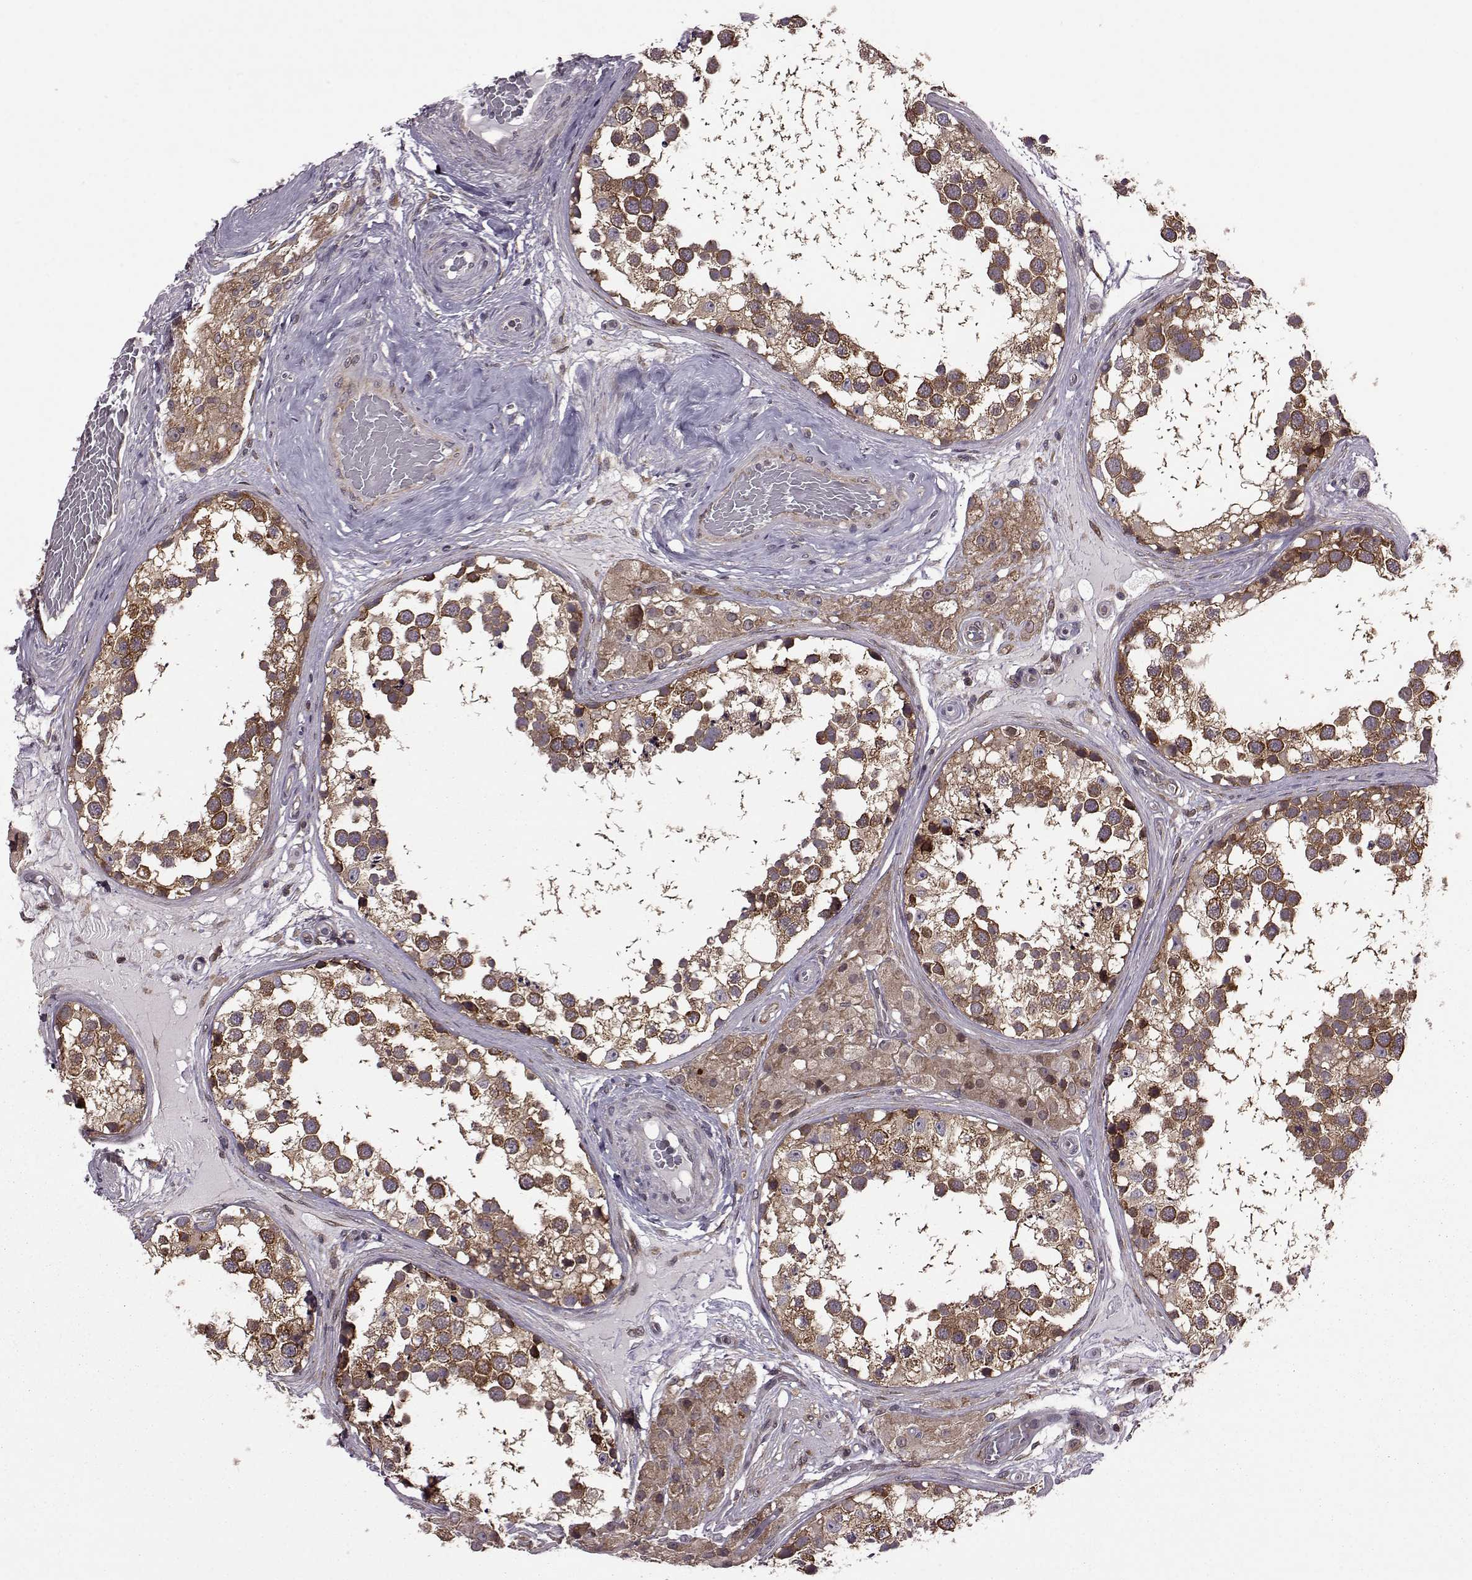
{"staining": {"intensity": "strong", "quantity": ">75%", "location": "cytoplasmic/membranous"}, "tissue": "testis", "cell_type": "Cells in seminiferous ducts", "image_type": "normal", "snomed": [{"axis": "morphology", "description": "Normal tissue, NOS"}, {"axis": "morphology", "description": "Seminoma, NOS"}, {"axis": "topography", "description": "Testis"}], "caption": "Brown immunohistochemical staining in unremarkable testis exhibits strong cytoplasmic/membranous positivity in approximately >75% of cells in seminiferous ducts.", "gene": "URI1", "patient": {"sex": "male", "age": 65}}